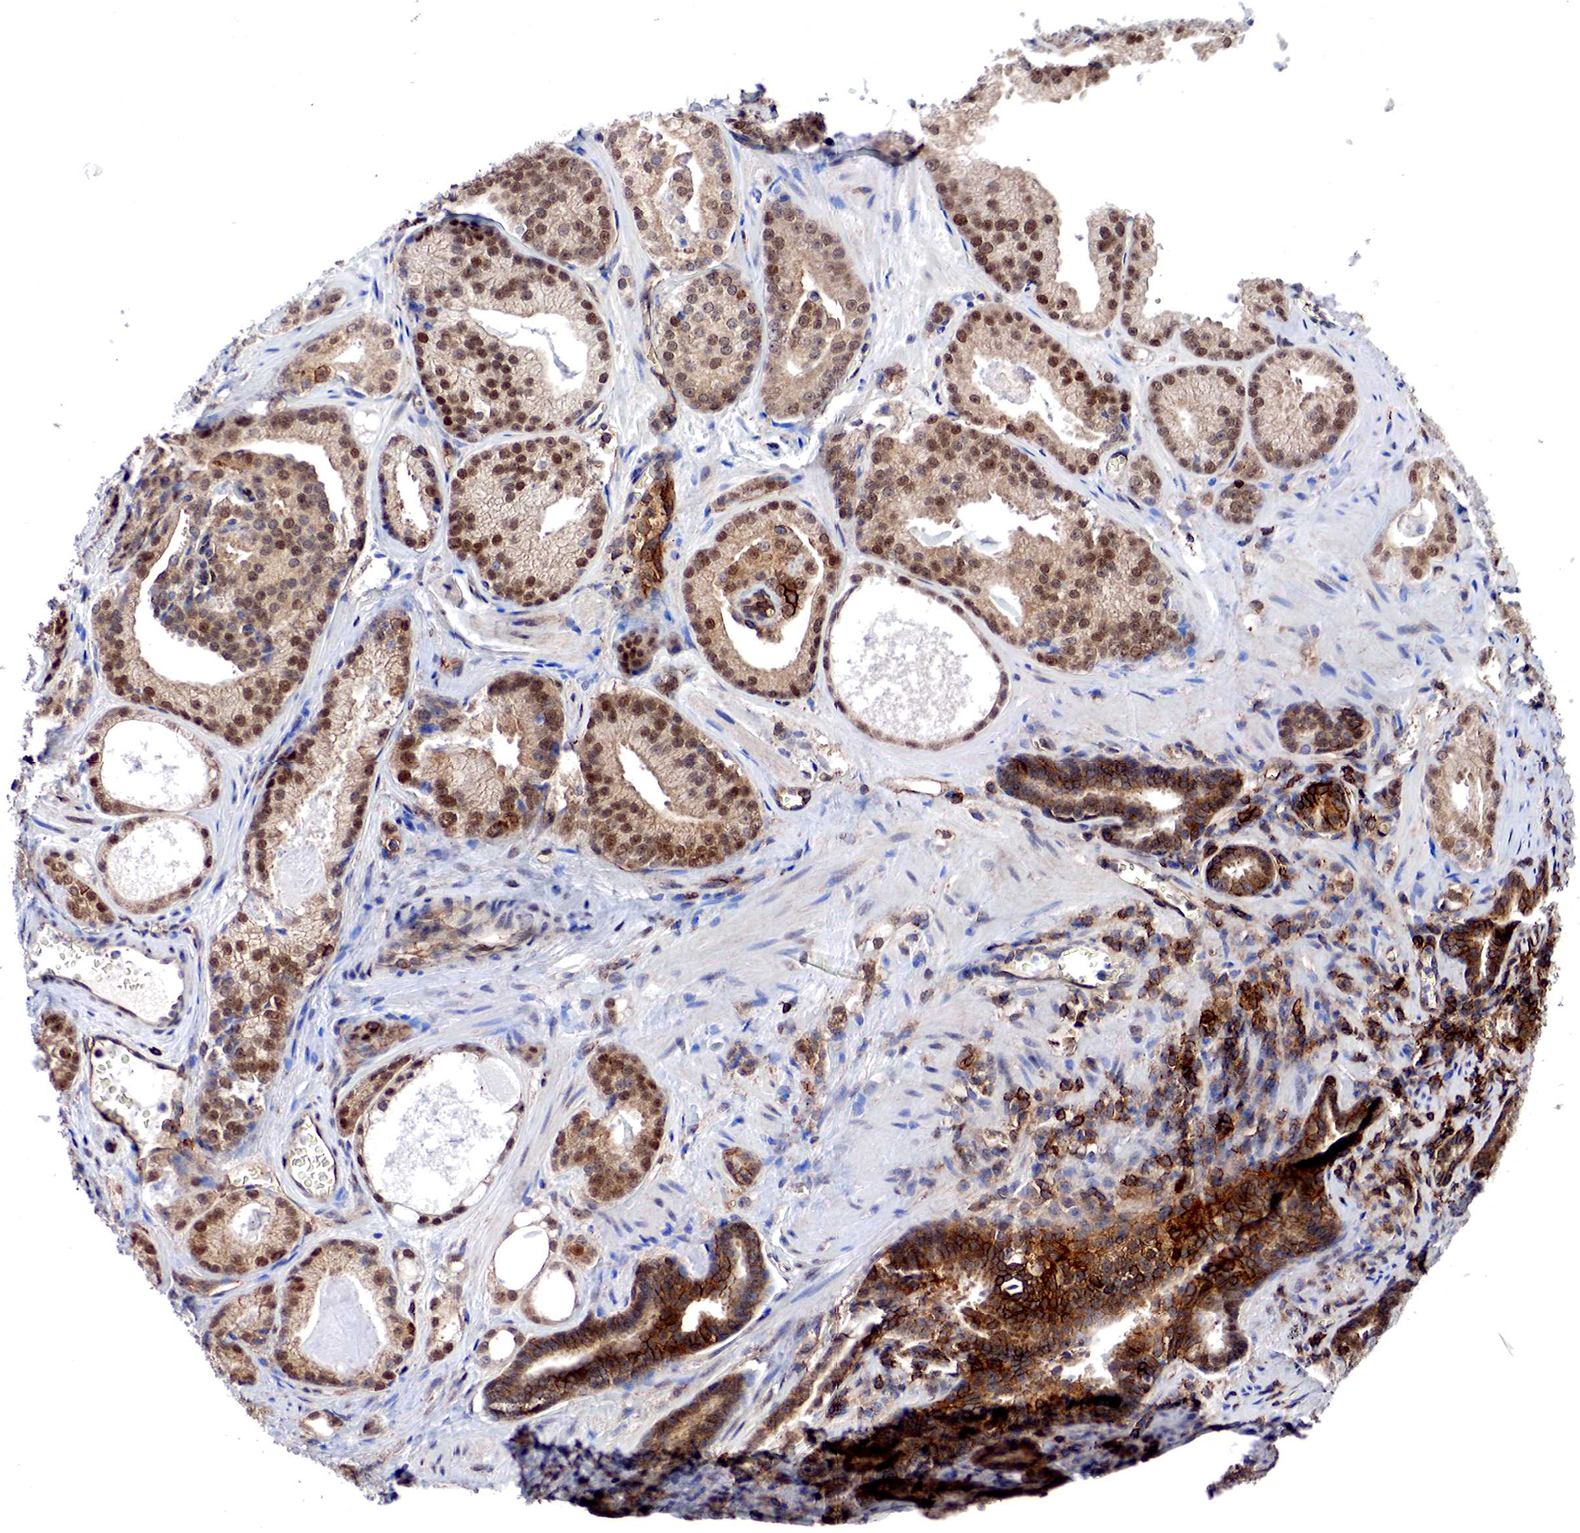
{"staining": {"intensity": "strong", "quantity": ">75%", "location": "cytoplasmic/membranous,nuclear"}, "tissue": "prostate cancer", "cell_type": "Tumor cells", "image_type": "cancer", "snomed": [{"axis": "morphology", "description": "Adenocarcinoma, Medium grade"}, {"axis": "topography", "description": "Prostate"}], "caption": "Immunohistochemical staining of human prostate cancer displays strong cytoplasmic/membranous and nuclear protein positivity in approximately >75% of tumor cells.", "gene": "PABIR2", "patient": {"sex": "male", "age": 68}}